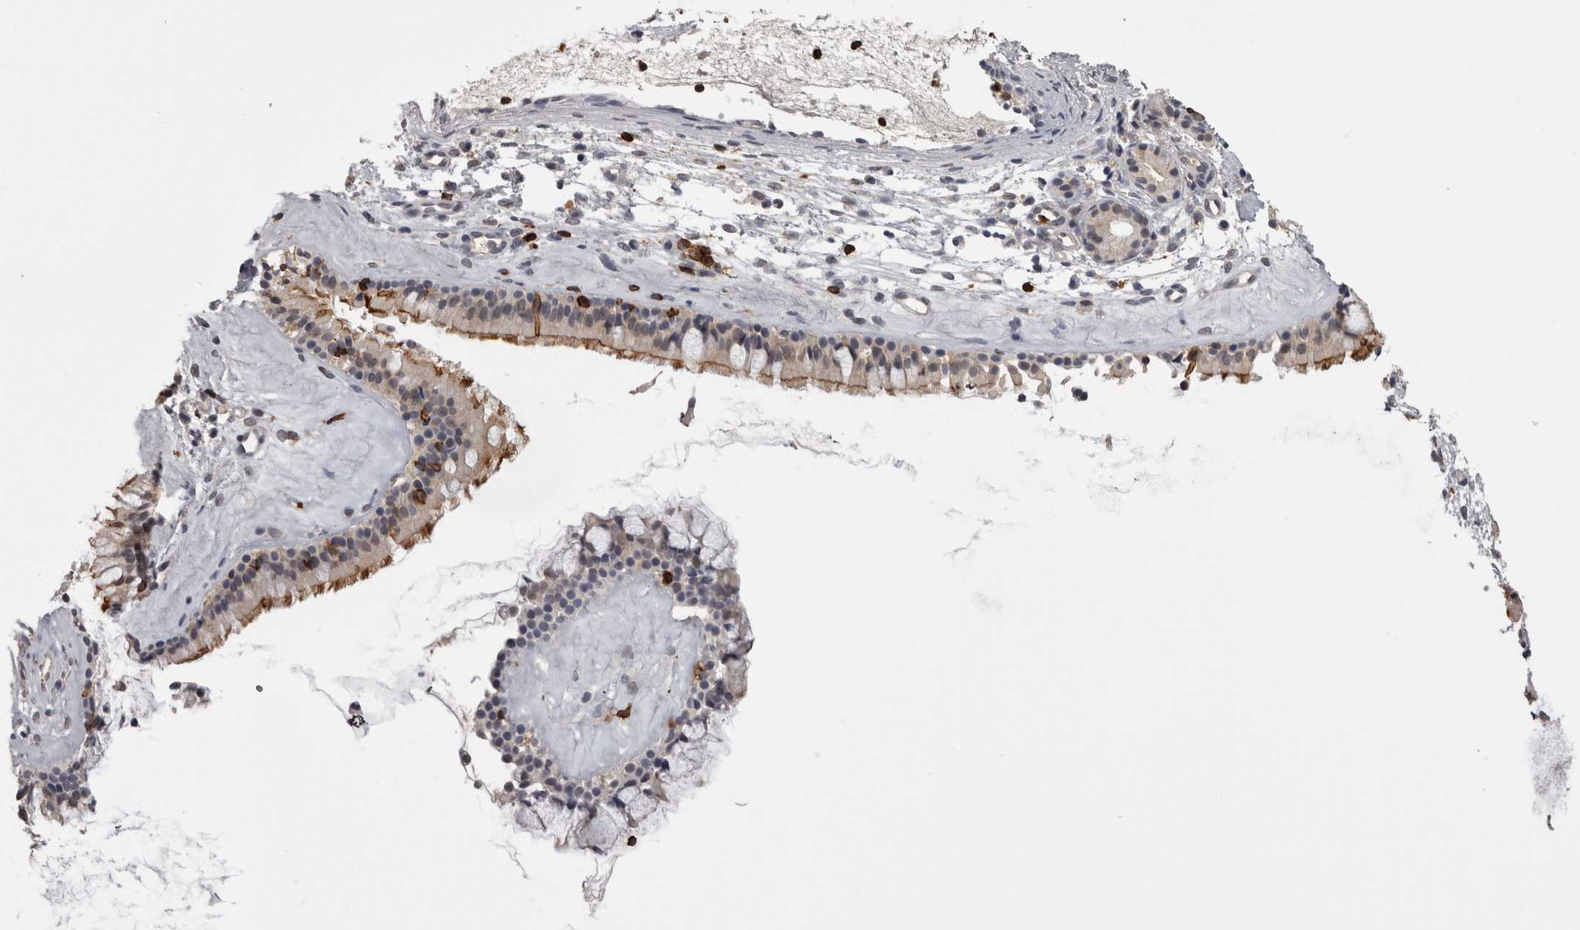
{"staining": {"intensity": "moderate", "quantity": "25%-75%", "location": "cytoplasmic/membranous"}, "tissue": "nasopharynx", "cell_type": "Respiratory epithelial cells", "image_type": "normal", "snomed": [{"axis": "morphology", "description": "Normal tissue, NOS"}, {"axis": "topography", "description": "Nasopharynx"}], "caption": "Immunohistochemical staining of benign human nasopharynx shows moderate cytoplasmic/membranous protein staining in about 25%-75% of respiratory epithelial cells.", "gene": "SKAP1", "patient": {"sex": "female", "age": 42}}